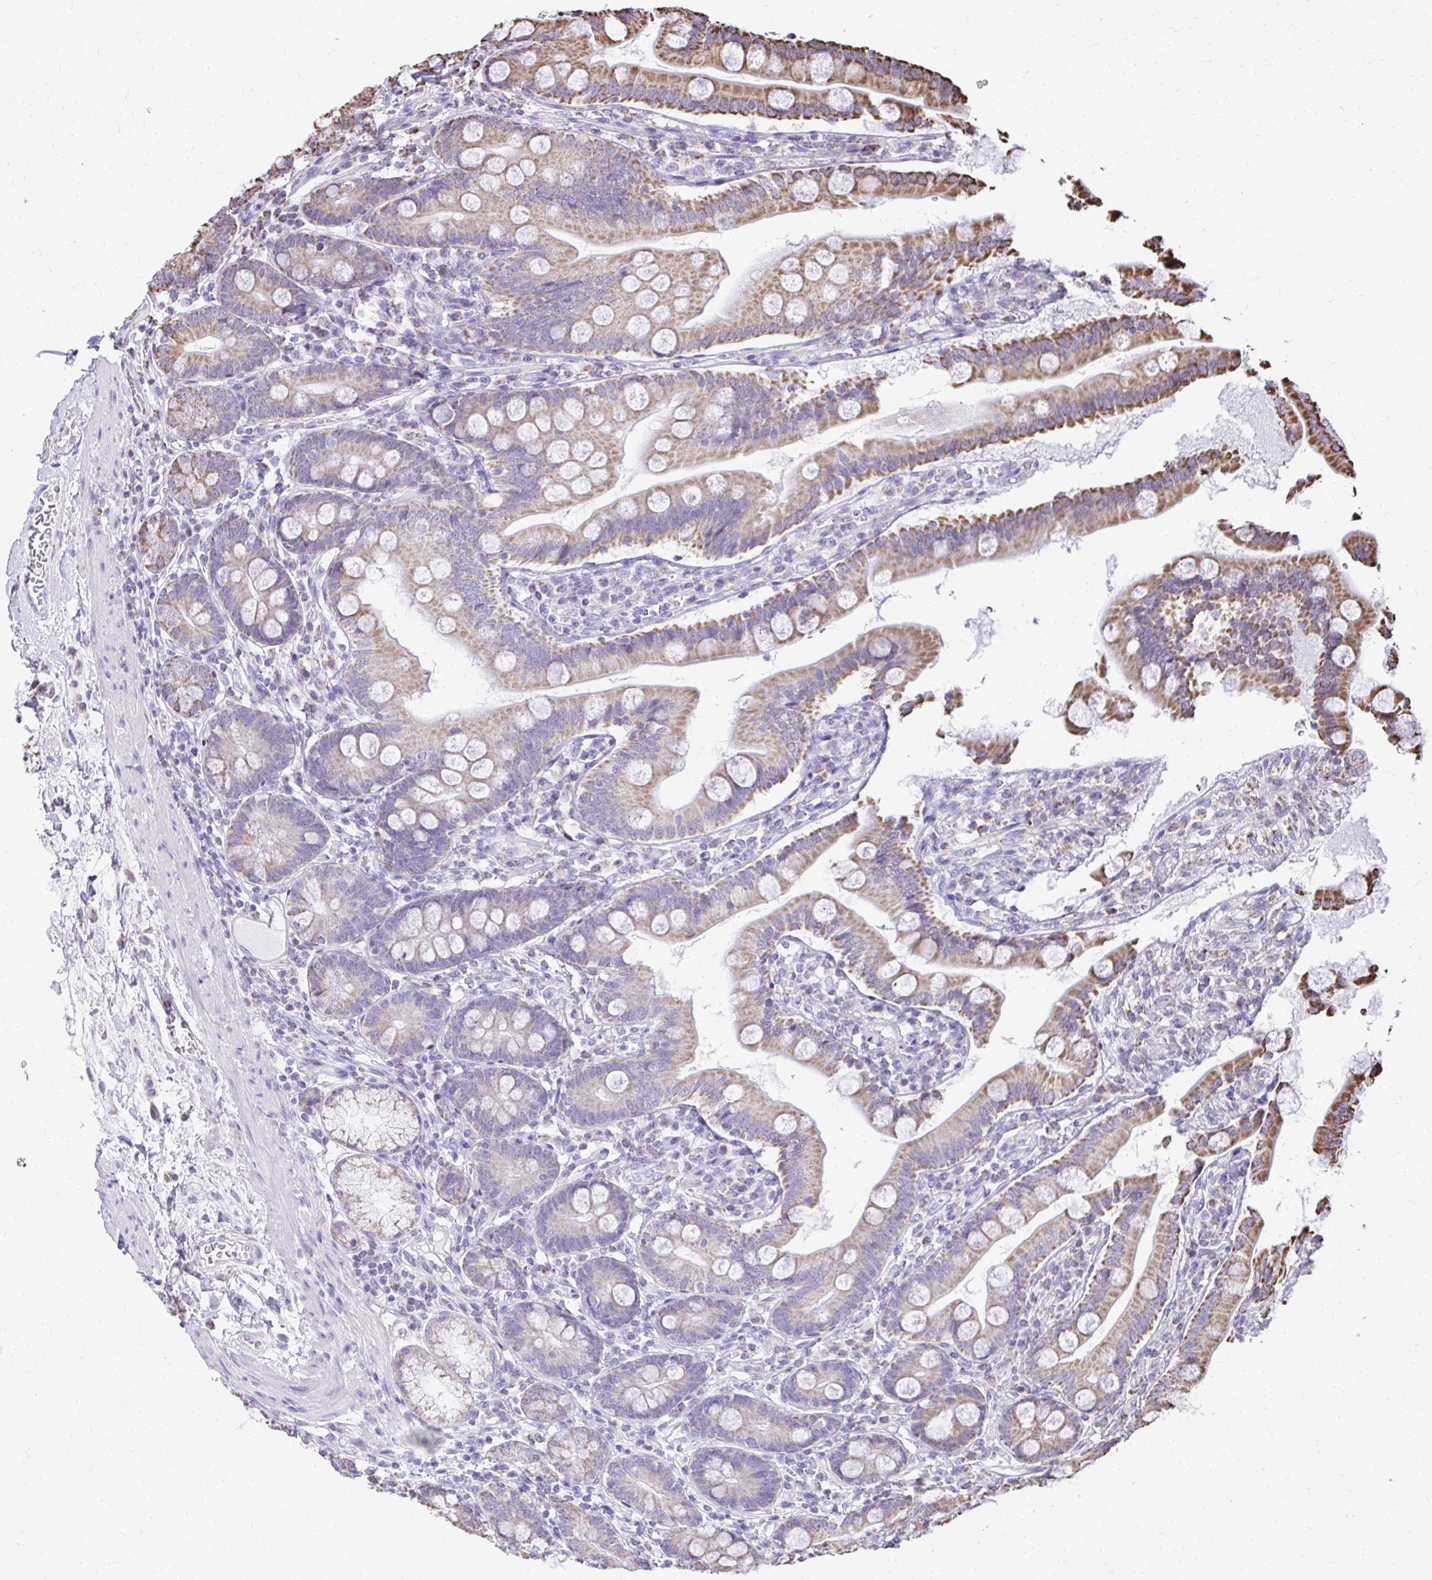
{"staining": {"intensity": "moderate", "quantity": "25%-75%", "location": "cytoplasmic/membranous"}, "tissue": "duodenum", "cell_type": "Glandular cells", "image_type": "normal", "snomed": [{"axis": "morphology", "description": "Normal tissue, NOS"}, {"axis": "topography", "description": "Duodenum"}], "caption": "This image shows IHC staining of benign duodenum, with medium moderate cytoplasmic/membranous expression in about 25%-75% of glandular cells.", "gene": "MPZL2", "patient": {"sex": "female", "age": 67}}